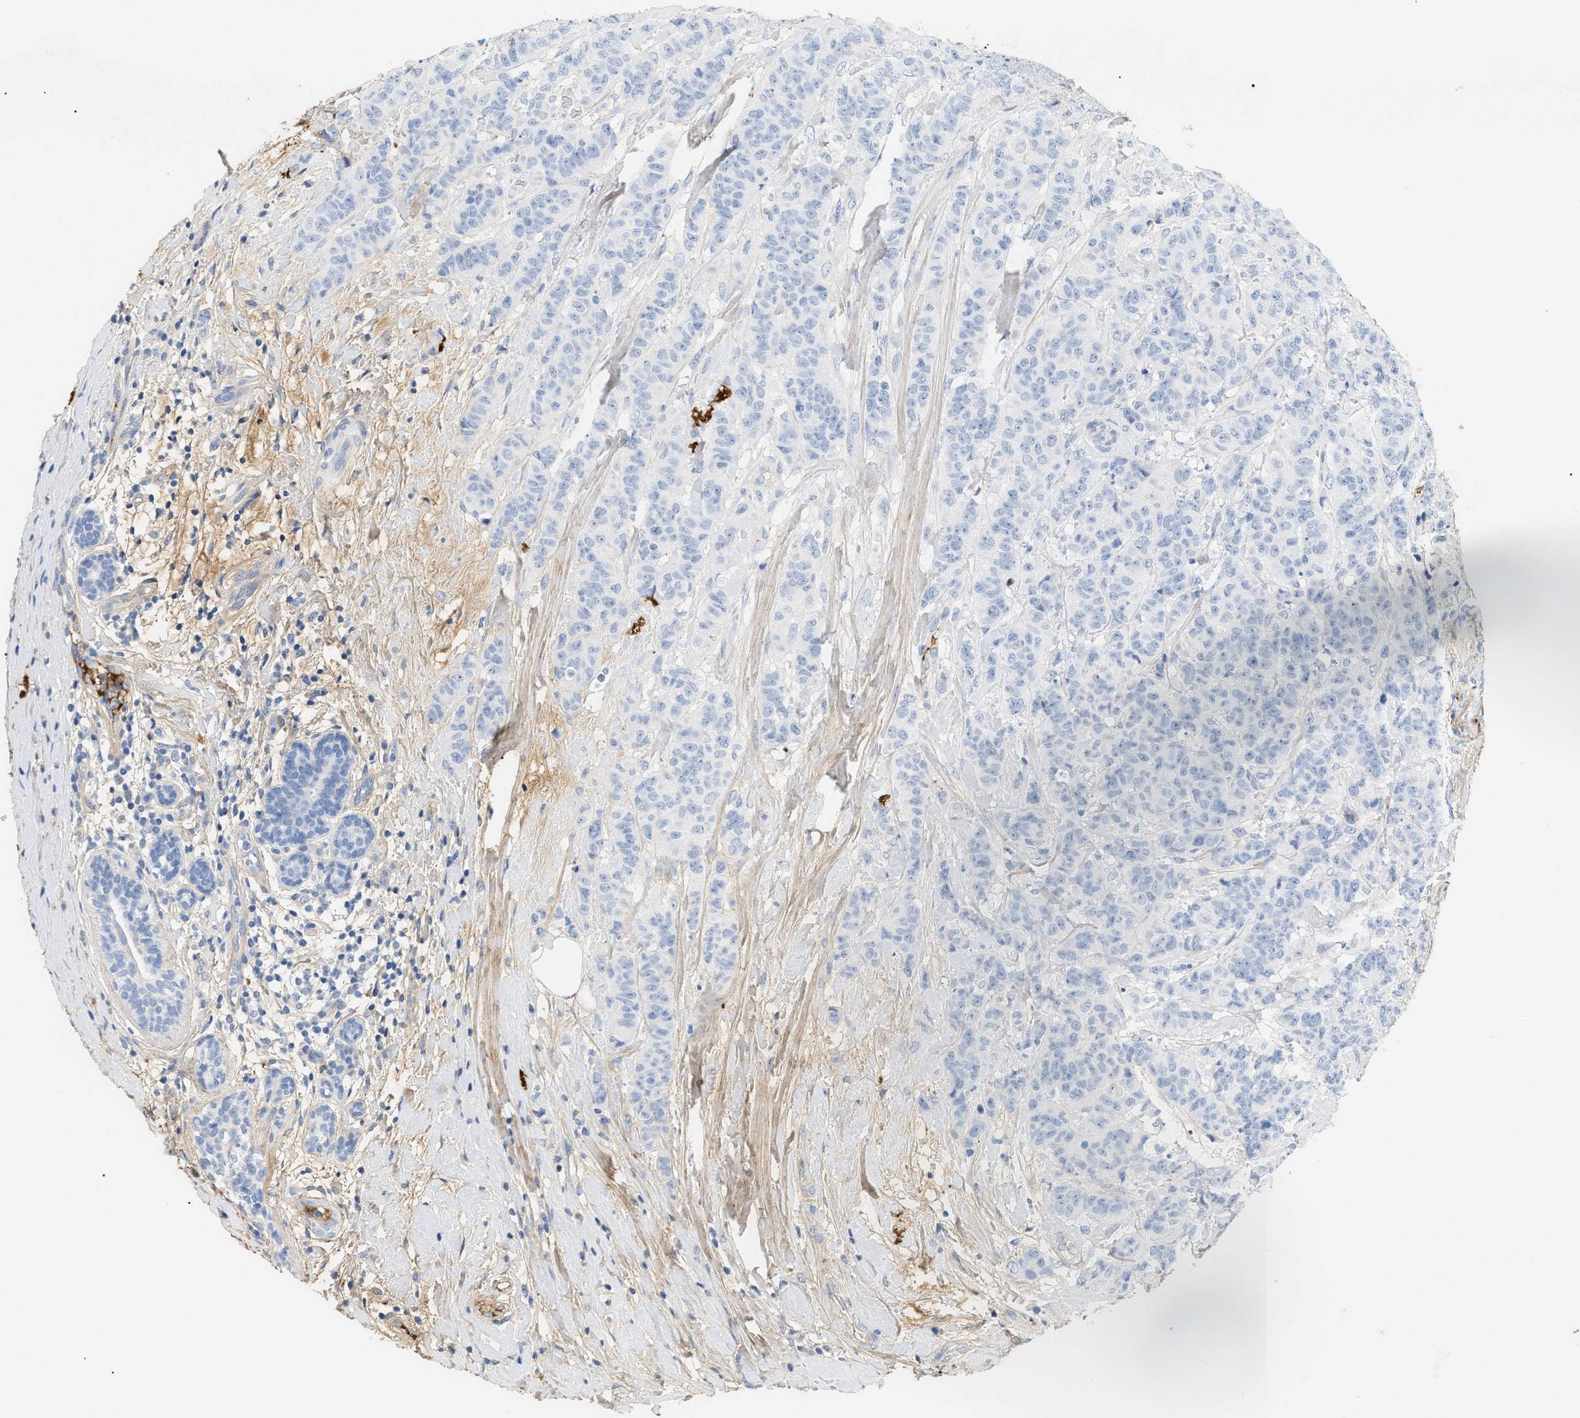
{"staining": {"intensity": "negative", "quantity": "none", "location": "none"}, "tissue": "breast cancer", "cell_type": "Tumor cells", "image_type": "cancer", "snomed": [{"axis": "morphology", "description": "Normal tissue, NOS"}, {"axis": "morphology", "description": "Duct carcinoma"}, {"axis": "topography", "description": "Breast"}], "caption": "DAB (3,3'-diaminobenzidine) immunohistochemical staining of human intraductal carcinoma (breast) shows no significant staining in tumor cells.", "gene": "CFH", "patient": {"sex": "female", "age": 40}}